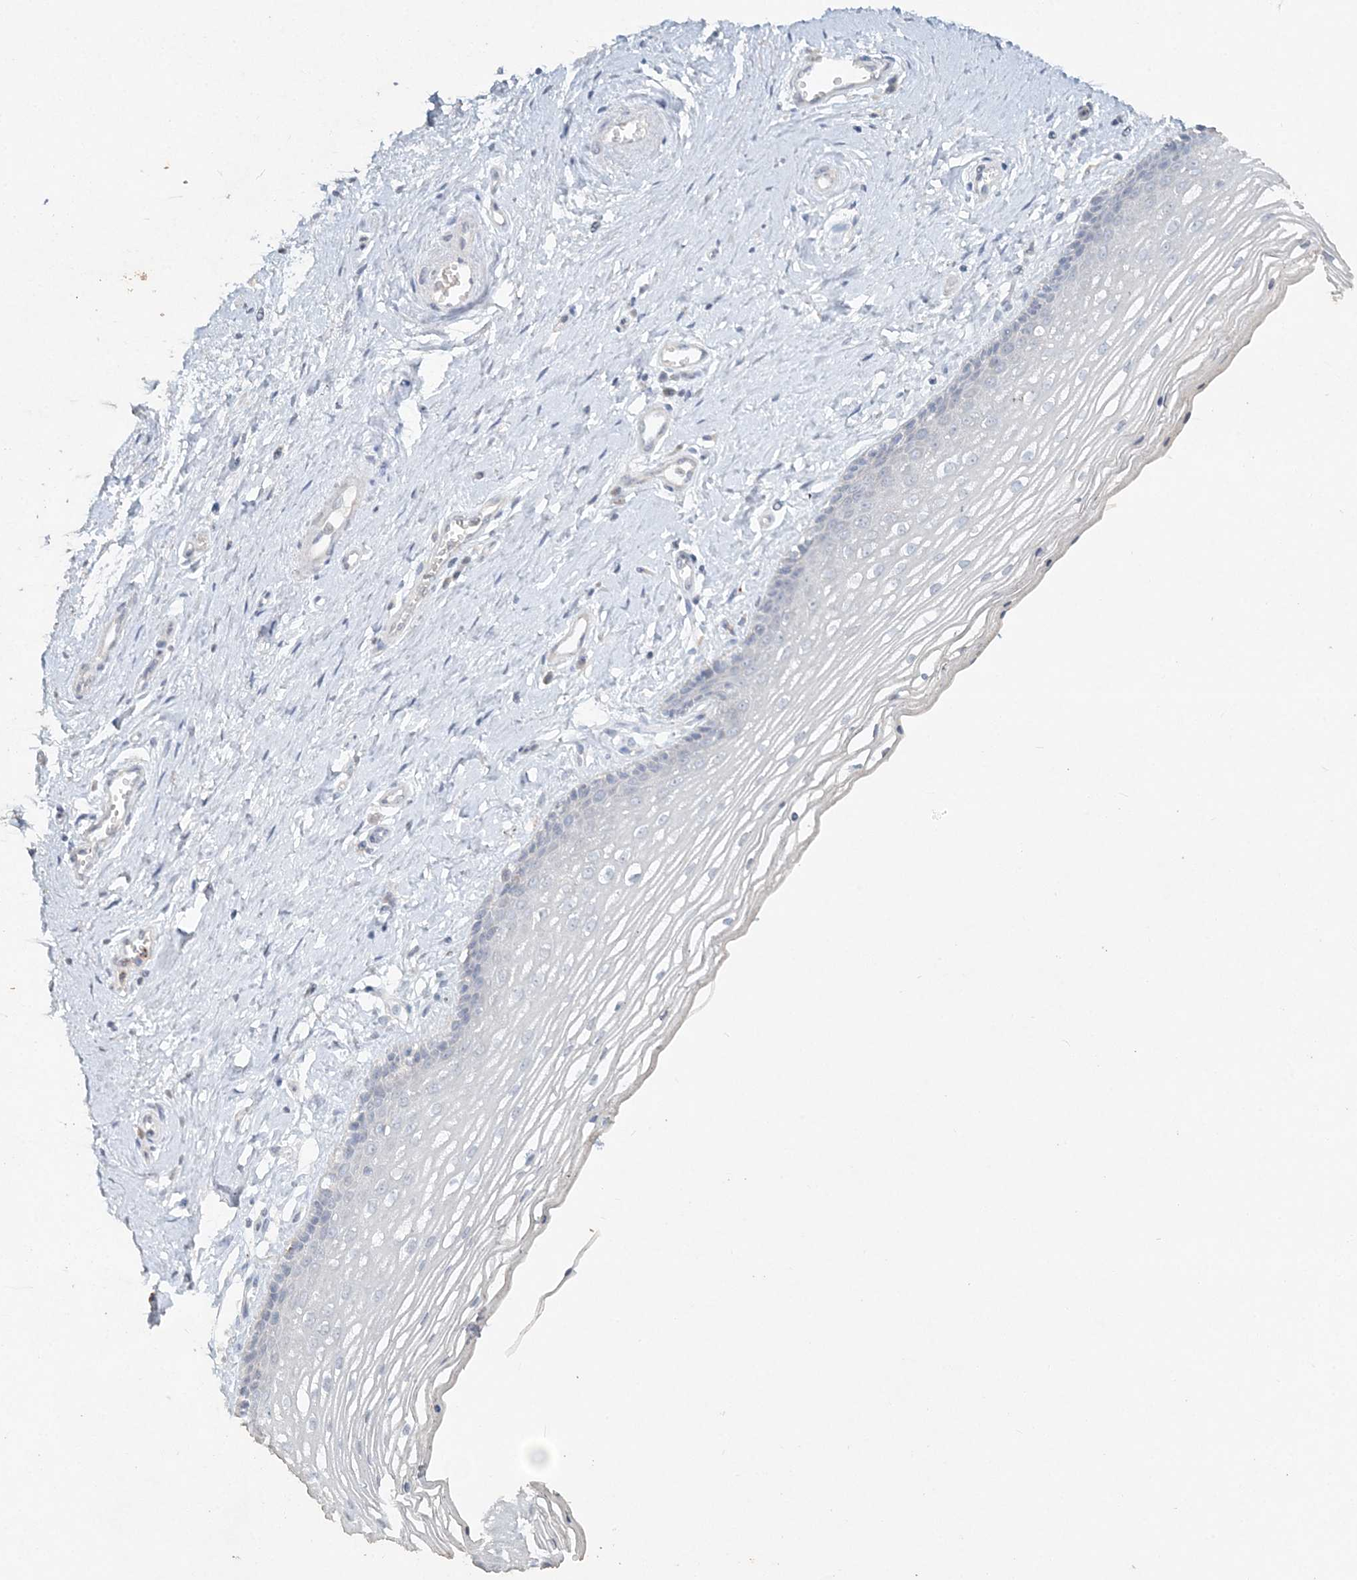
{"staining": {"intensity": "negative", "quantity": "none", "location": "none"}, "tissue": "vagina", "cell_type": "Squamous epithelial cells", "image_type": "normal", "snomed": [{"axis": "morphology", "description": "Normal tissue, NOS"}, {"axis": "topography", "description": "Vagina"}], "caption": "A high-resolution micrograph shows immunohistochemistry staining of benign vagina, which demonstrates no significant staining in squamous epithelial cells. Nuclei are stained in blue.", "gene": "DNAH5", "patient": {"sex": "female", "age": 46}}